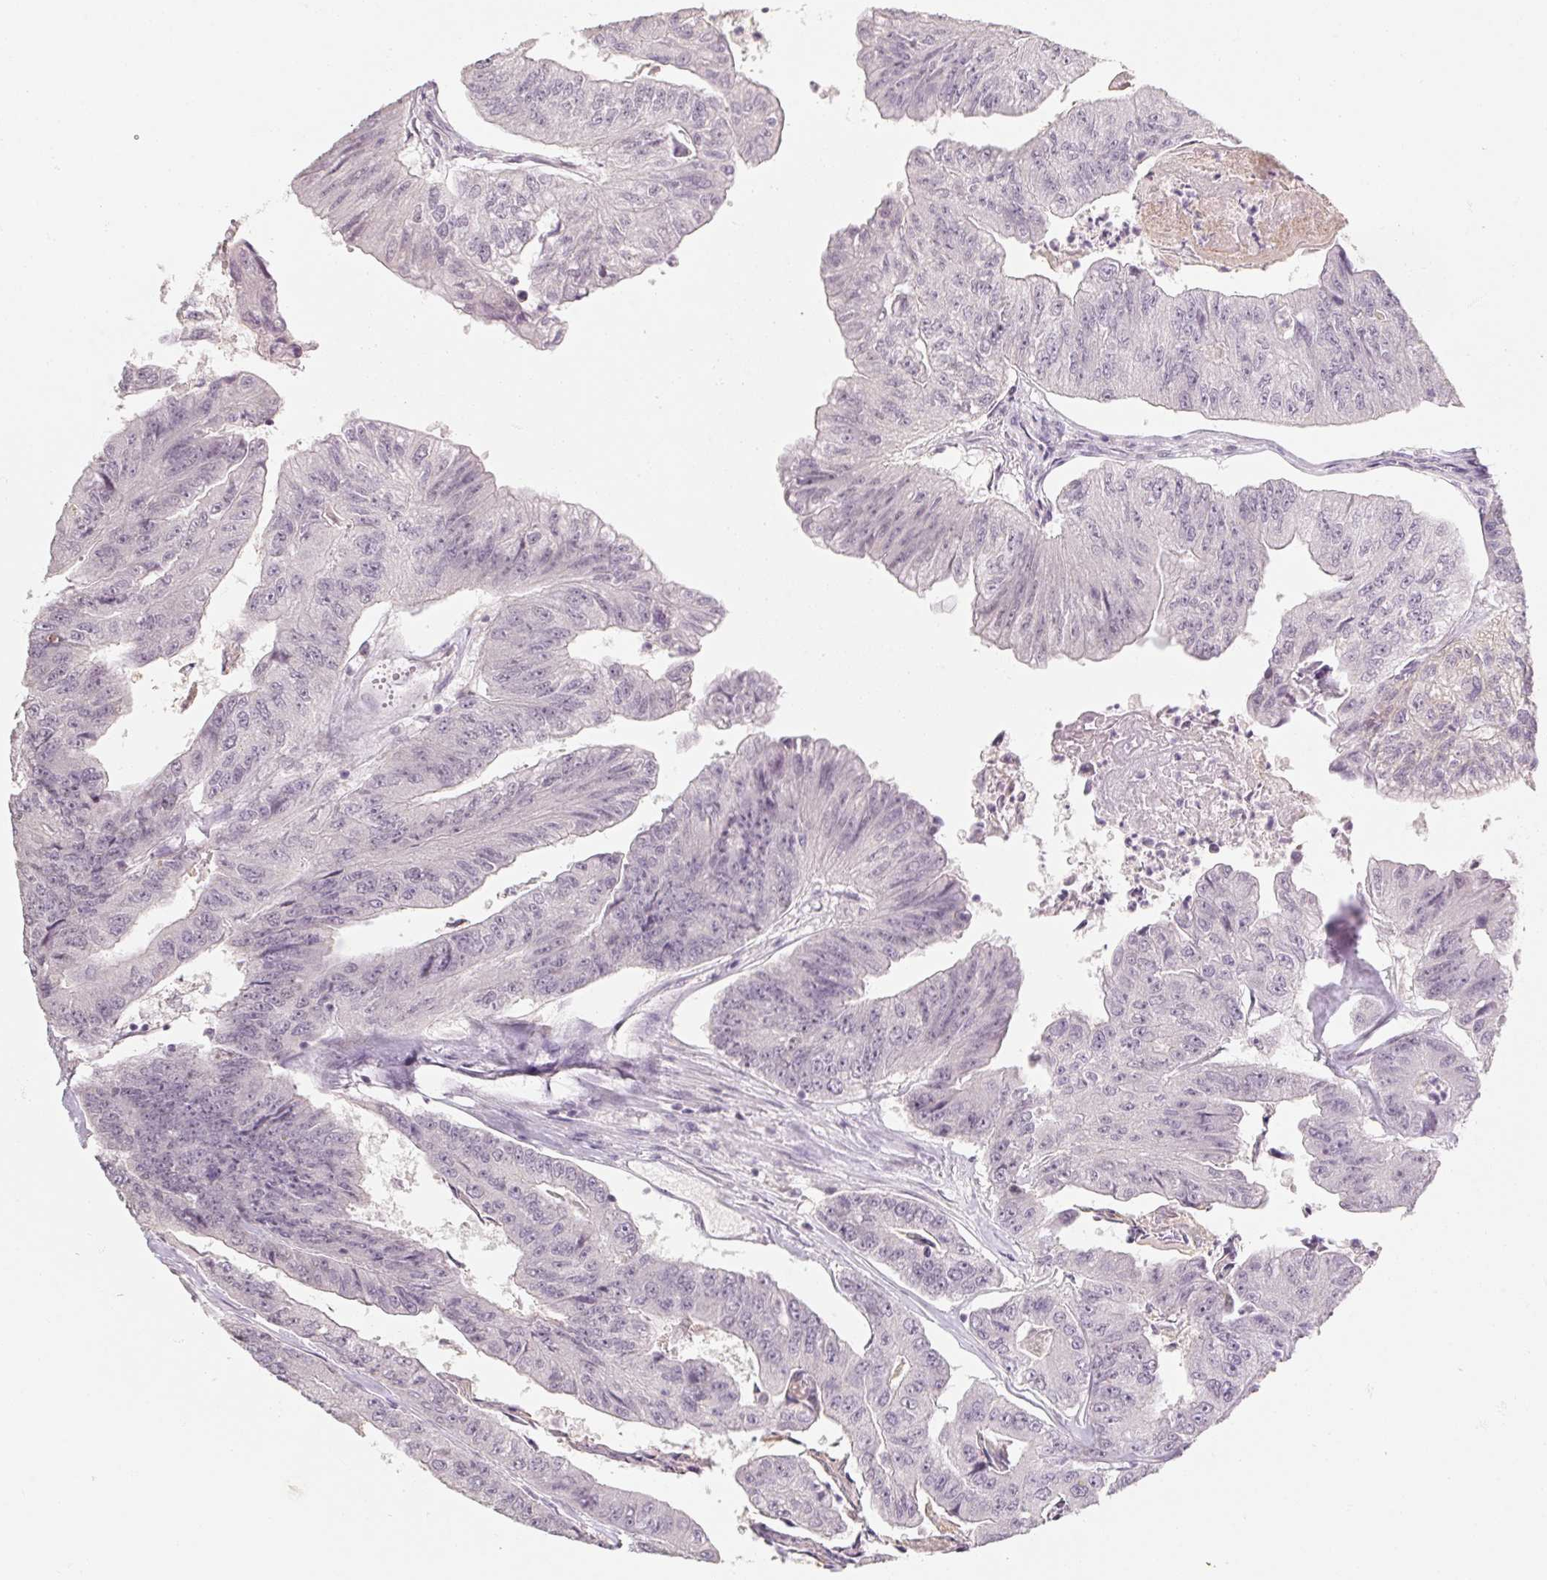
{"staining": {"intensity": "negative", "quantity": "none", "location": "none"}, "tissue": "colorectal cancer", "cell_type": "Tumor cells", "image_type": "cancer", "snomed": [{"axis": "morphology", "description": "Adenocarcinoma, NOS"}, {"axis": "topography", "description": "Colon"}], "caption": "The histopathology image reveals no significant staining in tumor cells of colorectal cancer (adenocarcinoma). (Stains: DAB (3,3'-diaminobenzidine) immunohistochemistry (IHC) with hematoxylin counter stain, Microscopy: brightfield microscopy at high magnification).", "gene": "CAPZA3", "patient": {"sex": "female", "age": 67}}